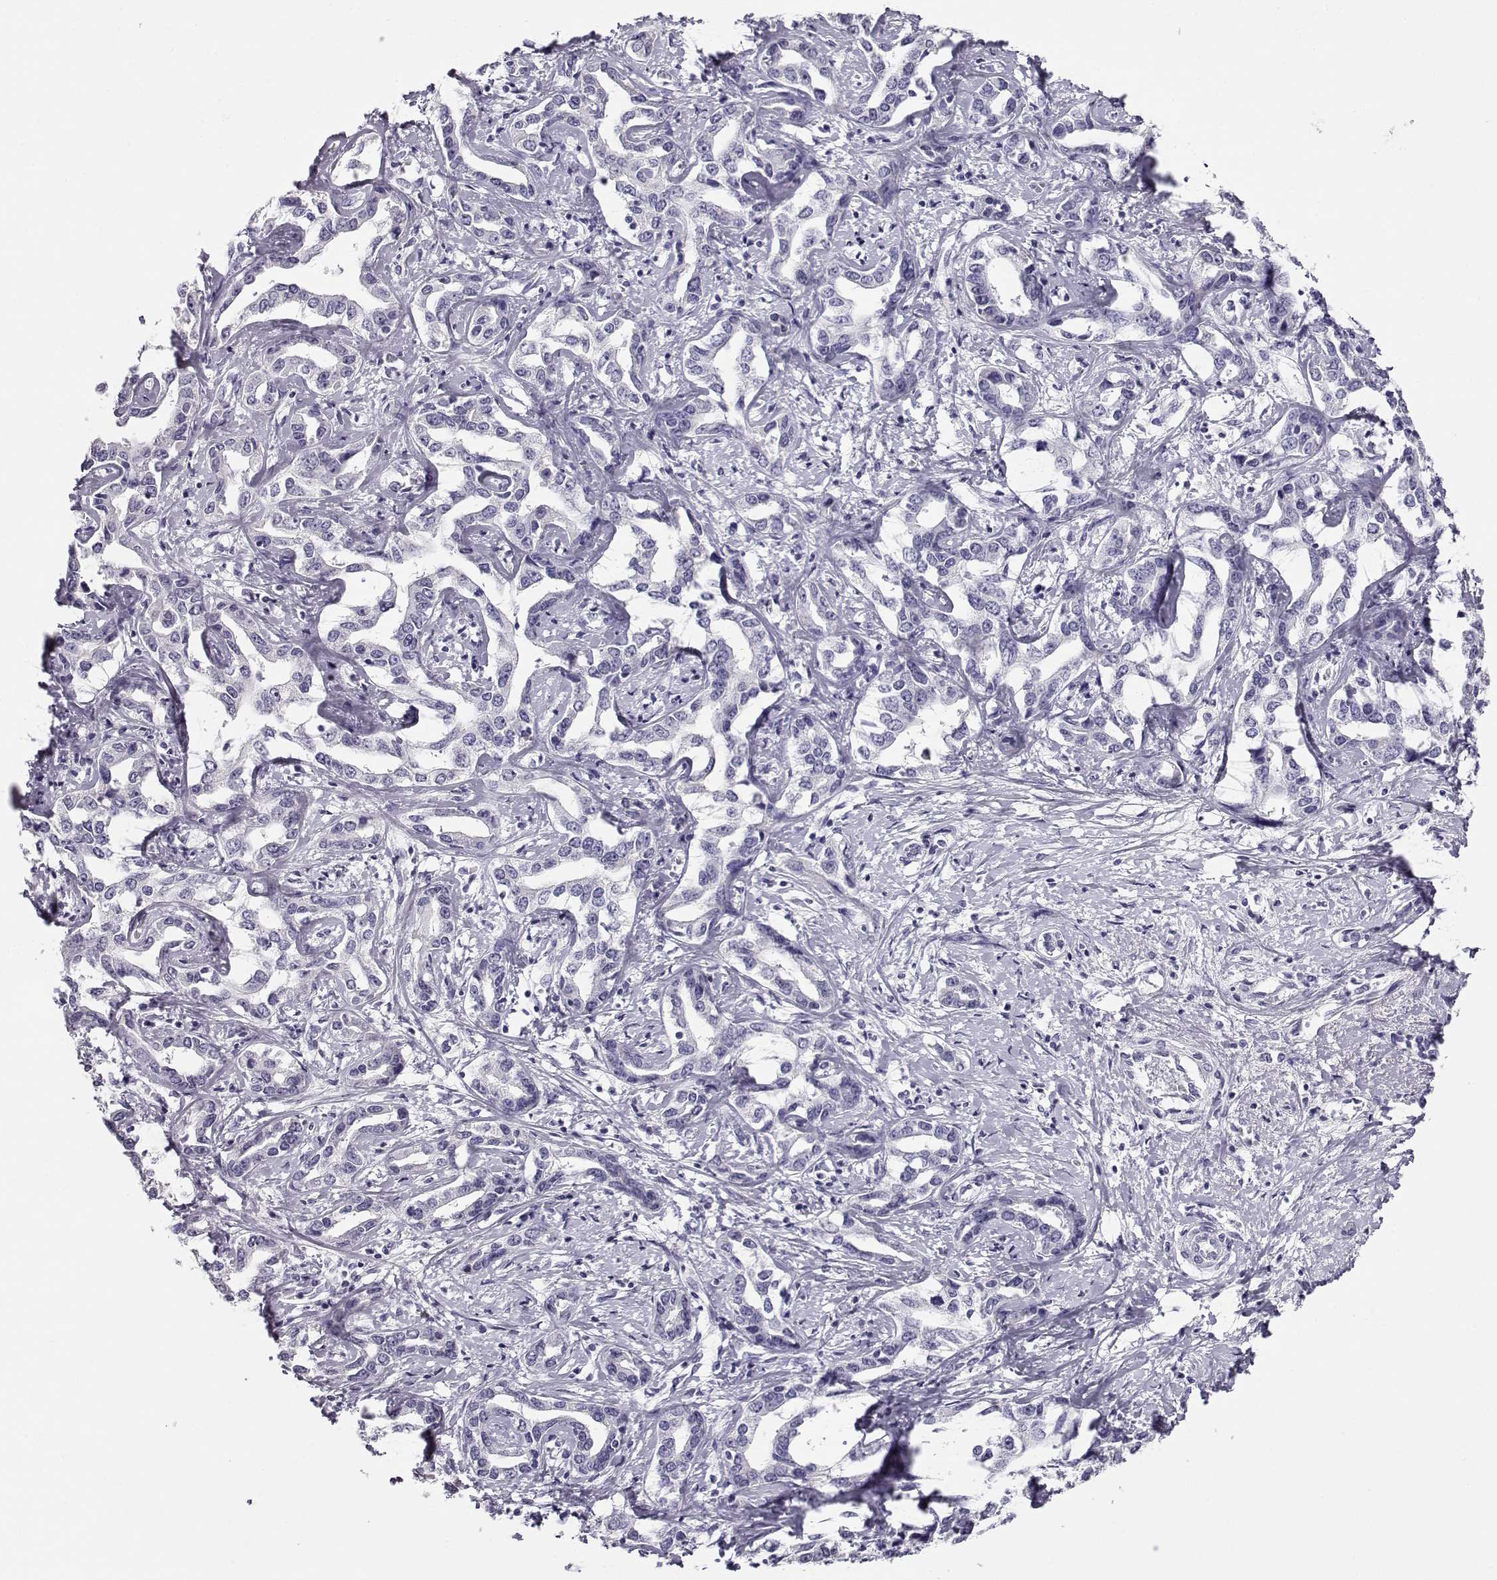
{"staining": {"intensity": "negative", "quantity": "none", "location": "none"}, "tissue": "liver cancer", "cell_type": "Tumor cells", "image_type": "cancer", "snomed": [{"axis": "morphology", "description": "Cholangiocarcinoma"}, {"axis": "topography", "description": "Liver"}], "caption": "Tumor cells are negative for protein expression in human liver cholangiocarcinoma.", "gene": "CABS1", "patient": {"sex": "male", "age": 59}}